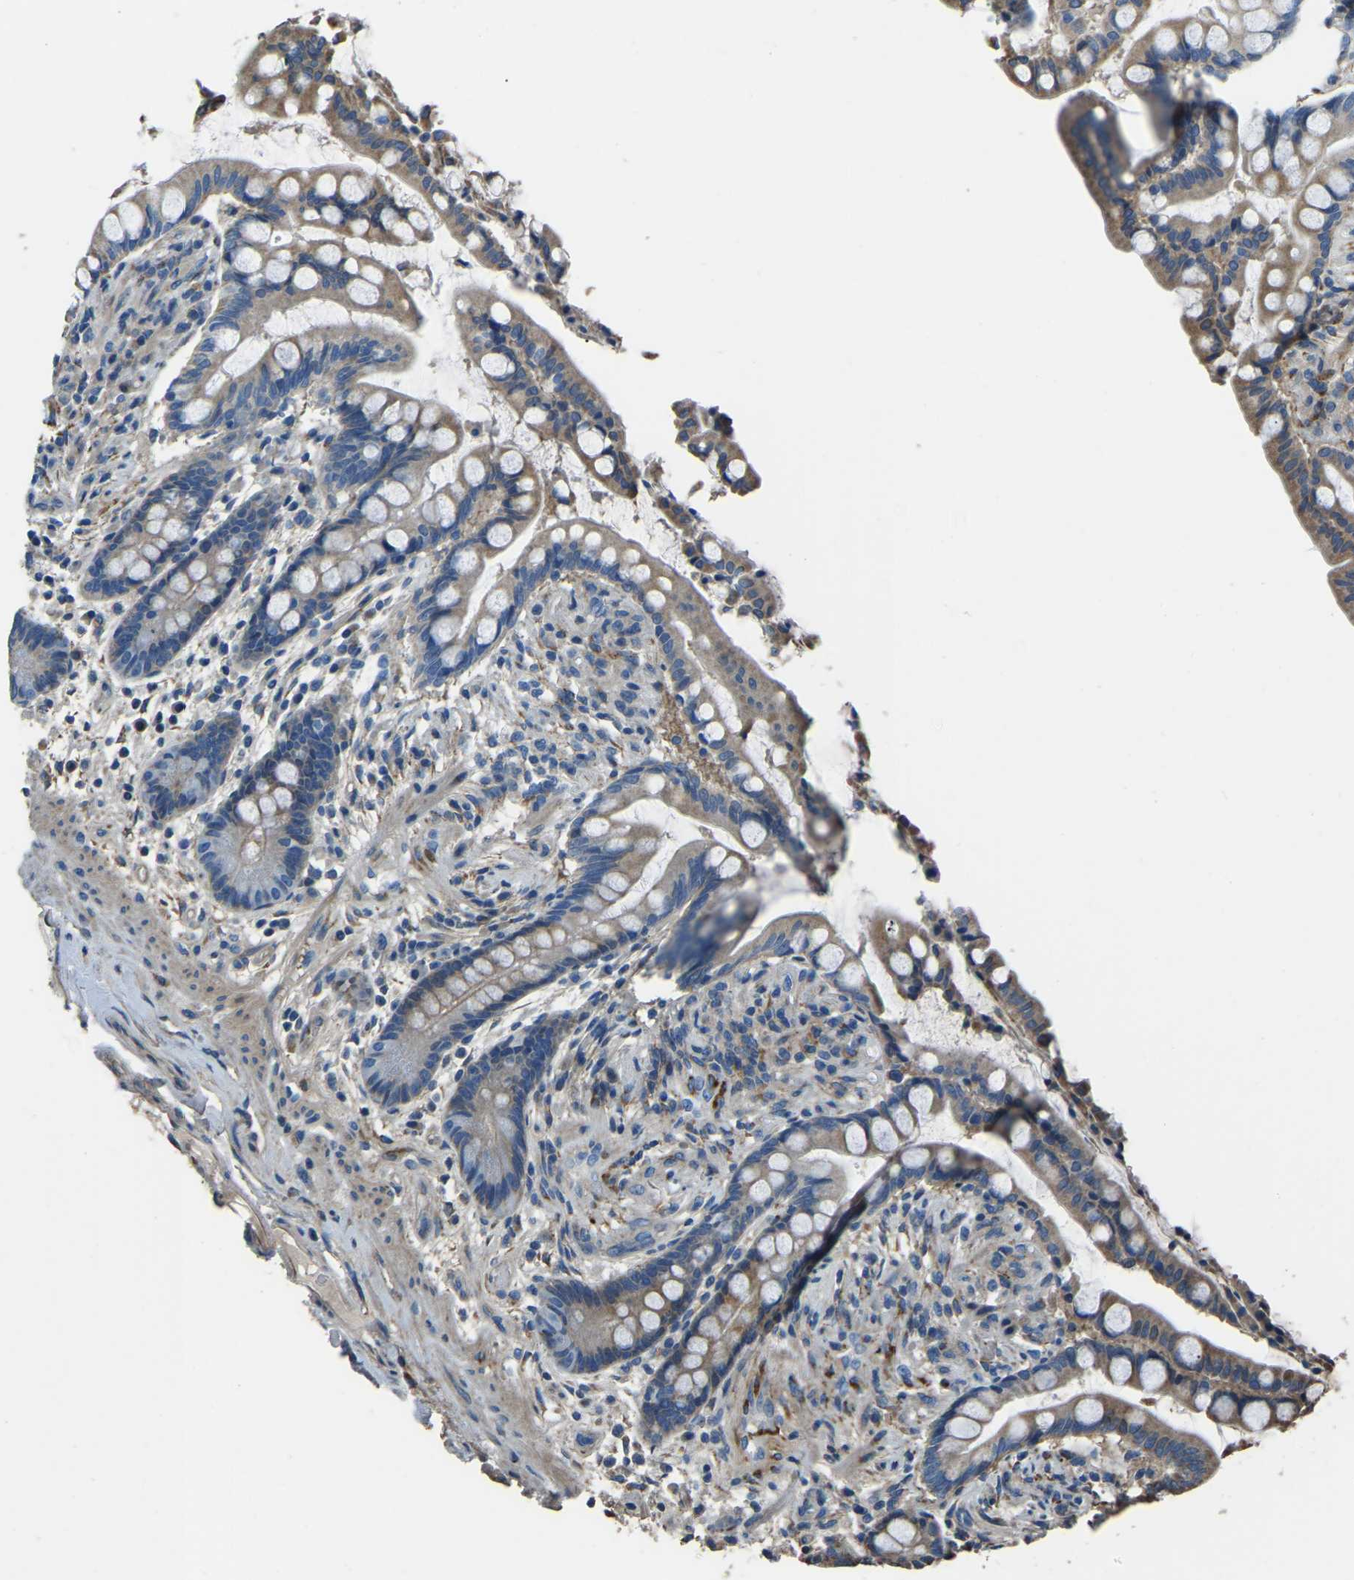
{"staining": {"intensity": "moderate", "quantity": "25%-75%", "location": "cytoplasmic/membranous"}, "tissue": "colon", "cell_type": "Glandular cells", "image_type": "normal", "snomed": [{"axis": "morphology", "description": "Normal tissue, NOS"}, {"axis": "topography", "description": "Colon"}], "caption": "Immunohistochemistry of normal colon exhibits medium levels of moderate cytoplasmic/membranous expression in about 25%-75% of glandular cells.", "gene": "COL3A1", "patient": {"sex": "male", "age": 73}}